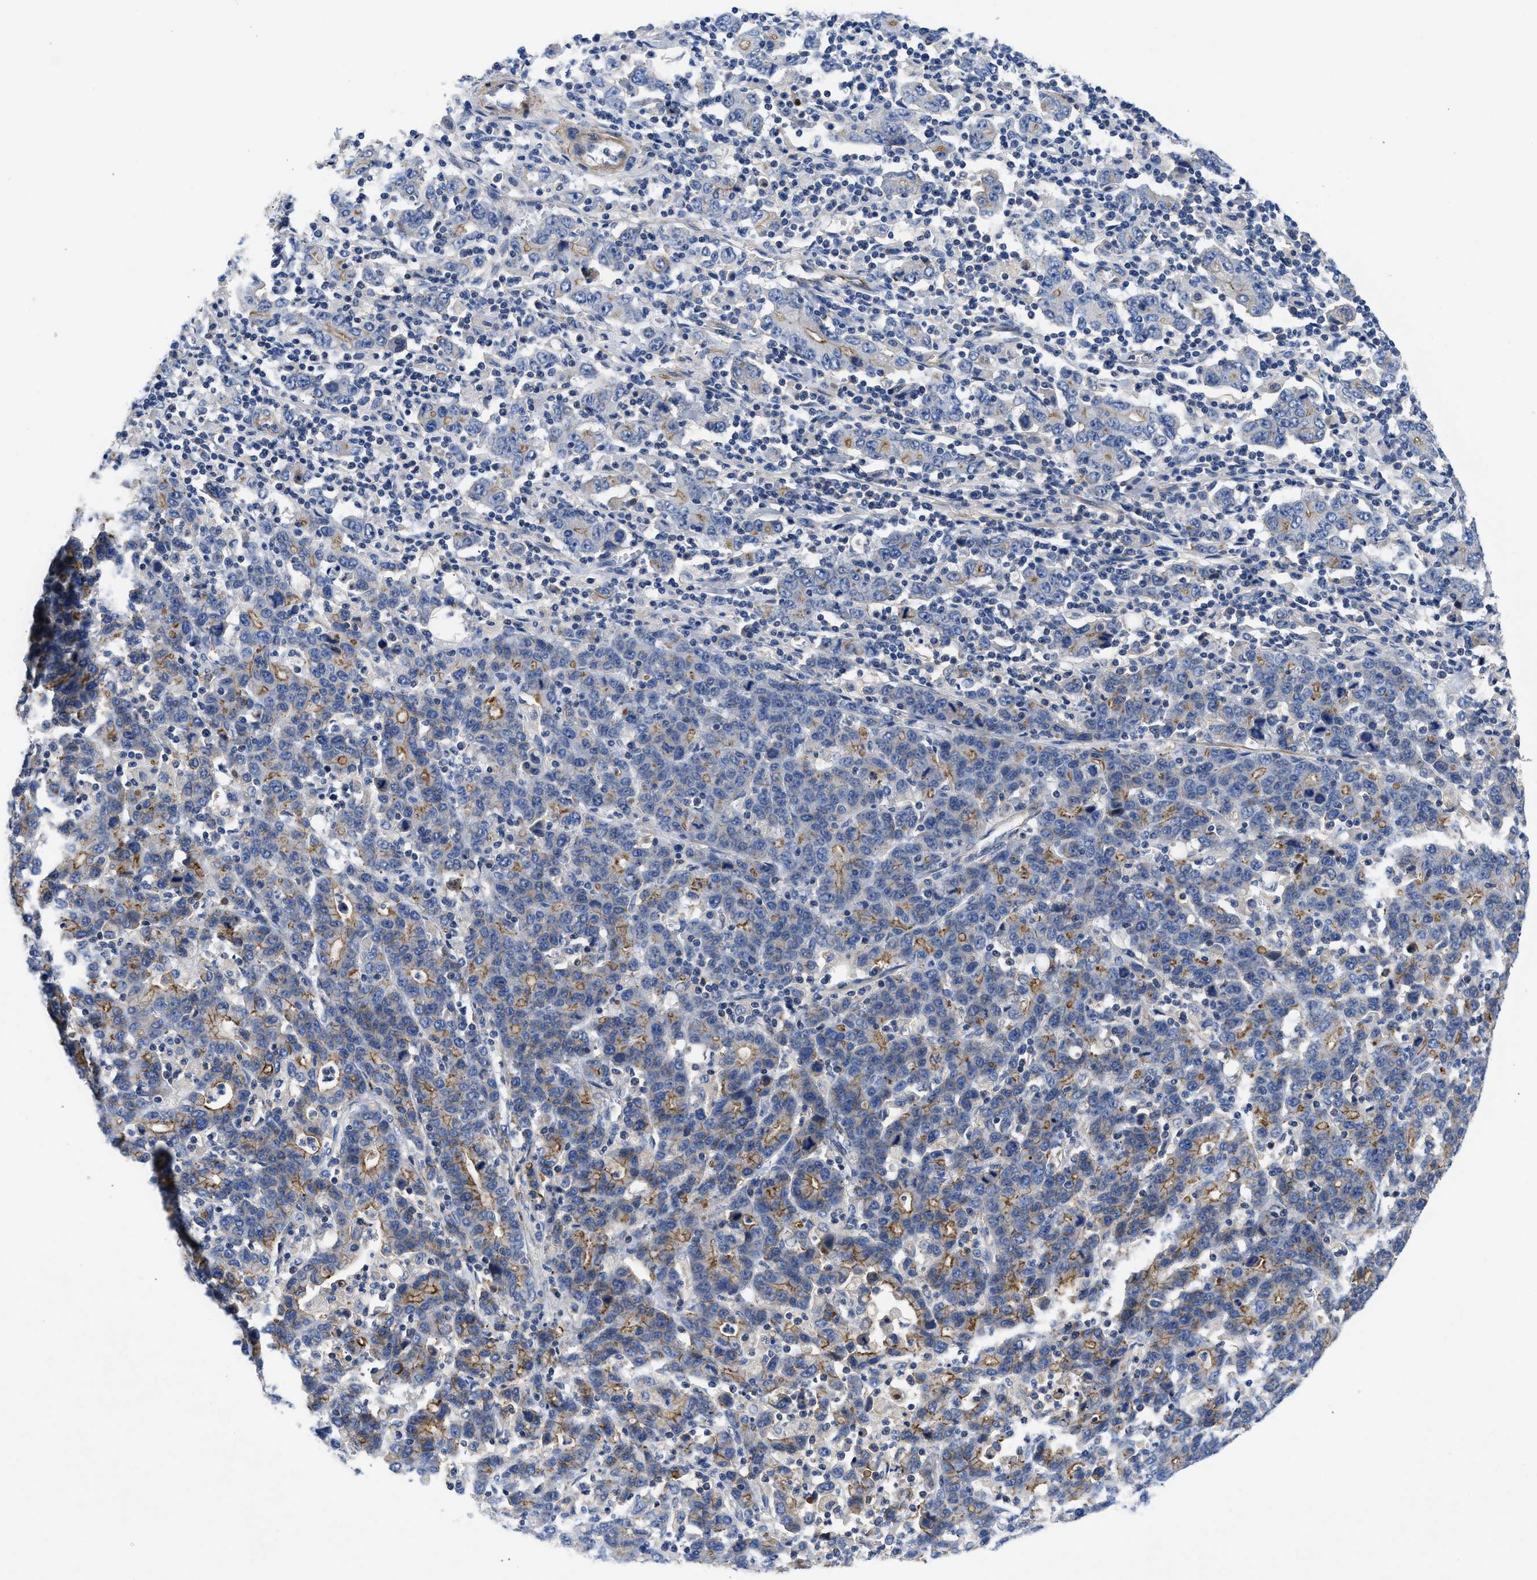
{"staining": {"intensity": "moderate", "quantity": "<25%", "location": "cytoplasmic/membranous"}, "tissue": "stomach cancer", "cell_type": "Tumor cells", "image_type": "cancer", "snomed": [{"axis": "morphology", "description": "Adenocarcinoma, NOS"}, {"axis": "topography", "description": "Stomach, upper"}], "caption": "About <25% of tumor cells in stomach adenocarcinoma show moderate cytoplasmic/membranous protein positivity as visualized by brown immunohistochemical staining.", "gene": "USP4", "patient": {"sex": "male", "age": 69}}